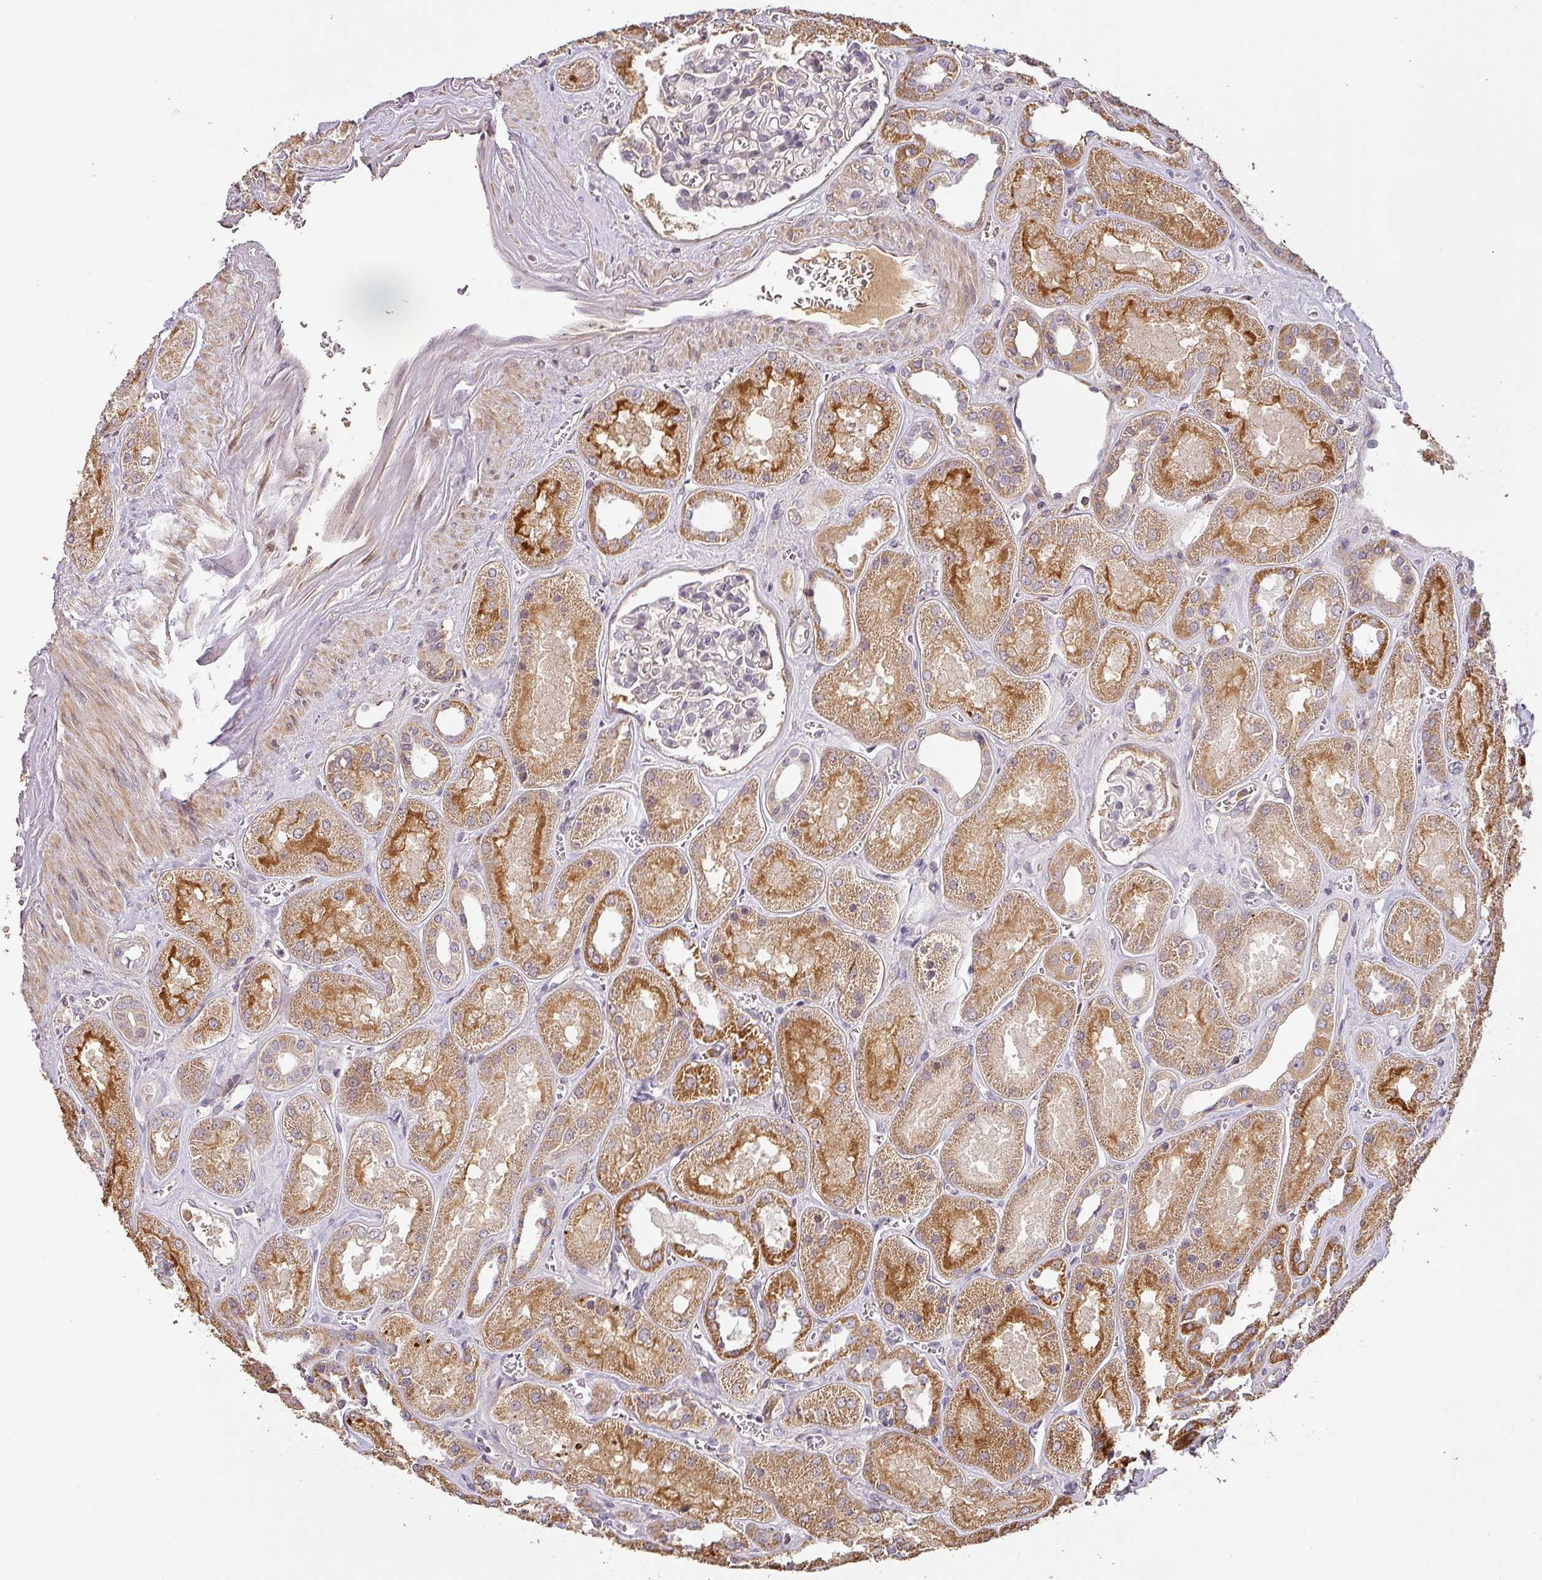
{"staining": {"intensity": "negative", "quantity": "none", "location": "none"}, "tissue": "kidney", "cell_type": "Cells in glomeruli", "image_type": "normal", "snomed": [{"axis": "morphology", "description": "Normal tissue, NOS"}, {"axis": "morphology", "description": "Adenocarcinoma, NOS"}, {"axis": "topography", "description": "Kidney"}], "caption": "Immunohistochemistry micrograph of benign human kidney stained for a protein (brown), which reveals no positivity in cells in glomeruli. (DAB IHC, high magnification).", "gene": "BPIFB3", "patient": {"sex": "female", "age": 68}}